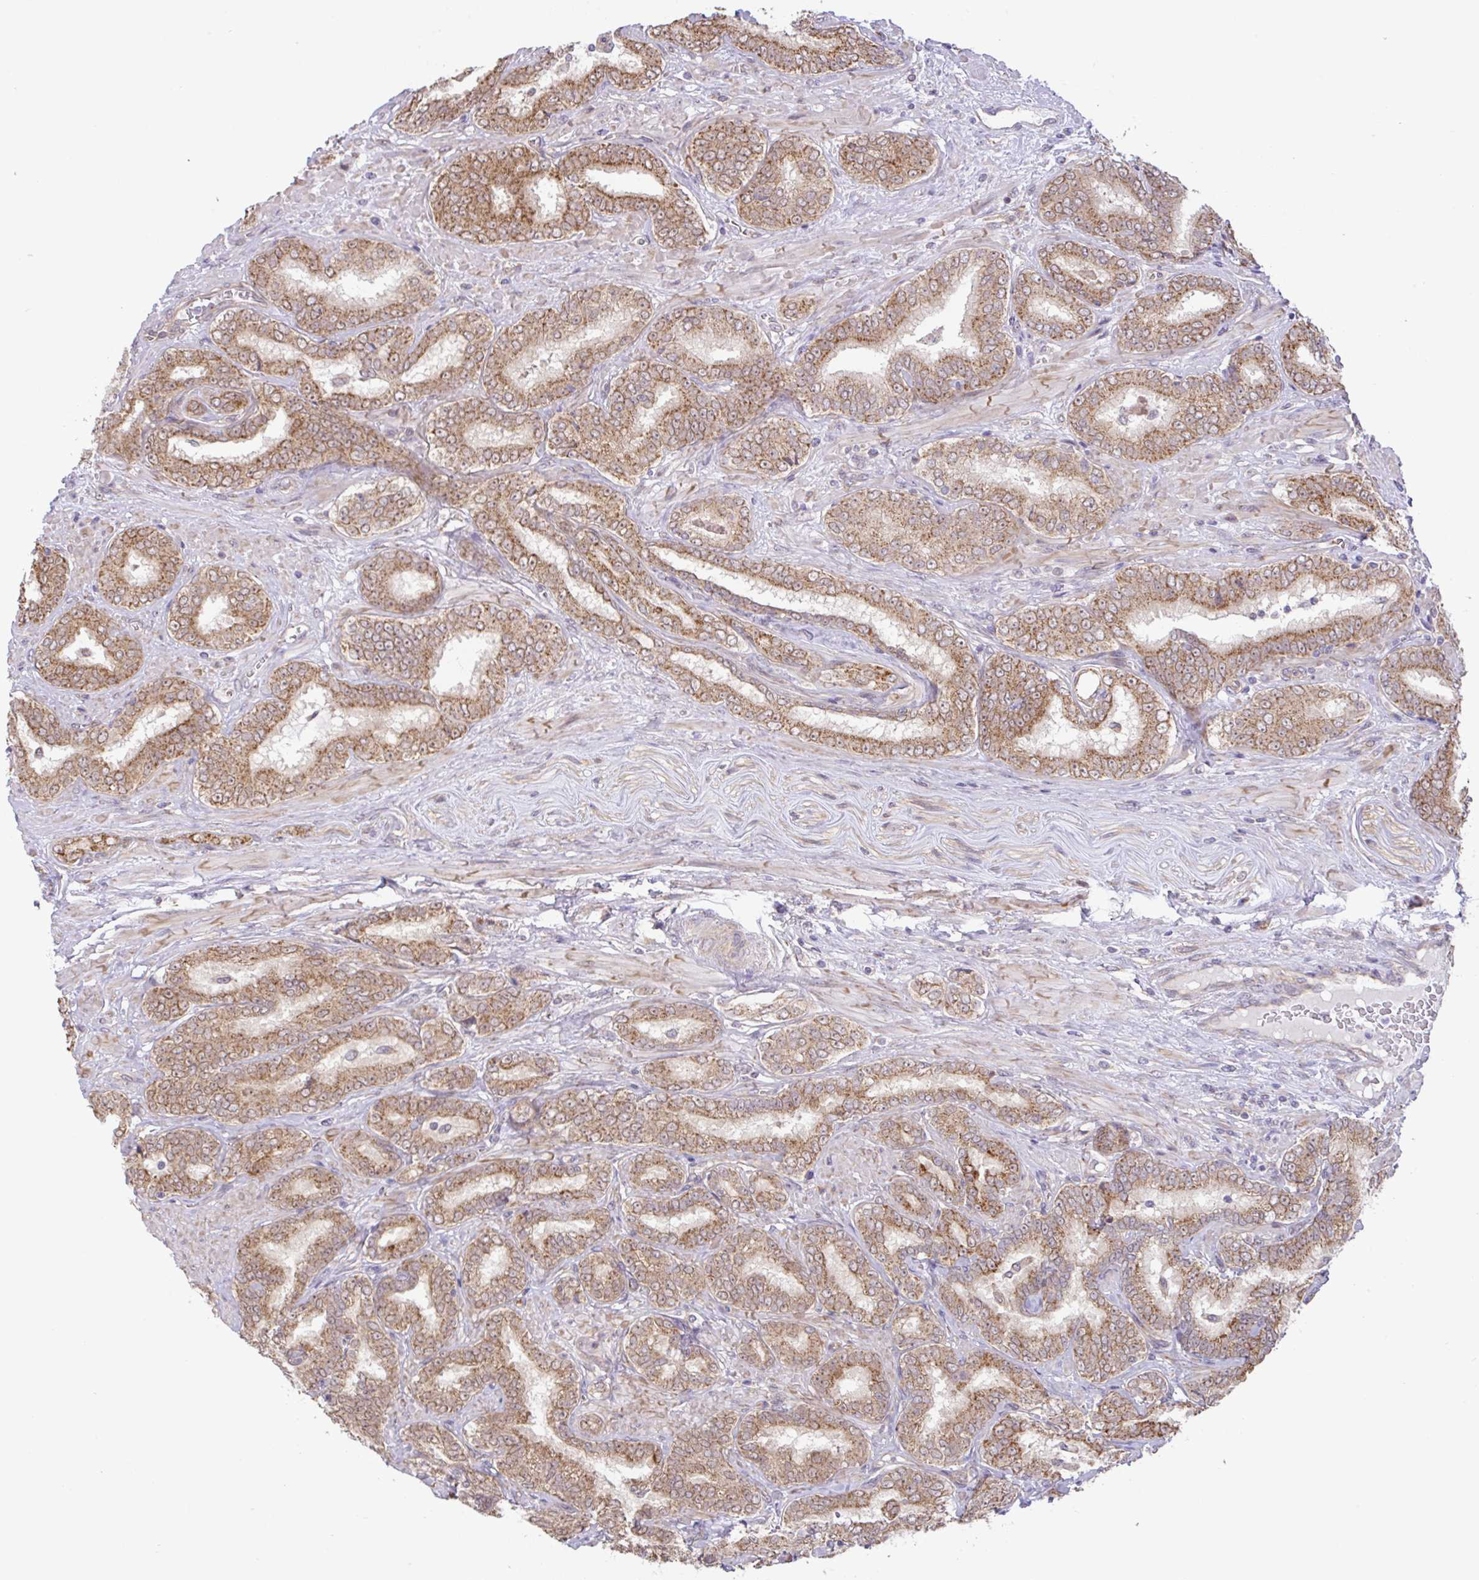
{"staining": {"intensity": "moderate", "quantity": ">75%", "location": "cytoplasmic/membranous"}, "tissue": "prostate cancer", "cell_type": "Tumor cells", "image_type": "cancer", "snomed": [{"axis": "morphology", "description": "Adenocarcinoma, High grade"}, {"axis": "topography", "description": "Prostate"}], "caption": "Tumor cells demonstrate medium levels of moderate cytoplasmic/membranous staining in approximately >75% of cells in human high-grade adenocarcinoma (prostate). Nuclei are stained in blue.", "gene": "DLEU7", "patient": {"sex": "male", "age": 72}}